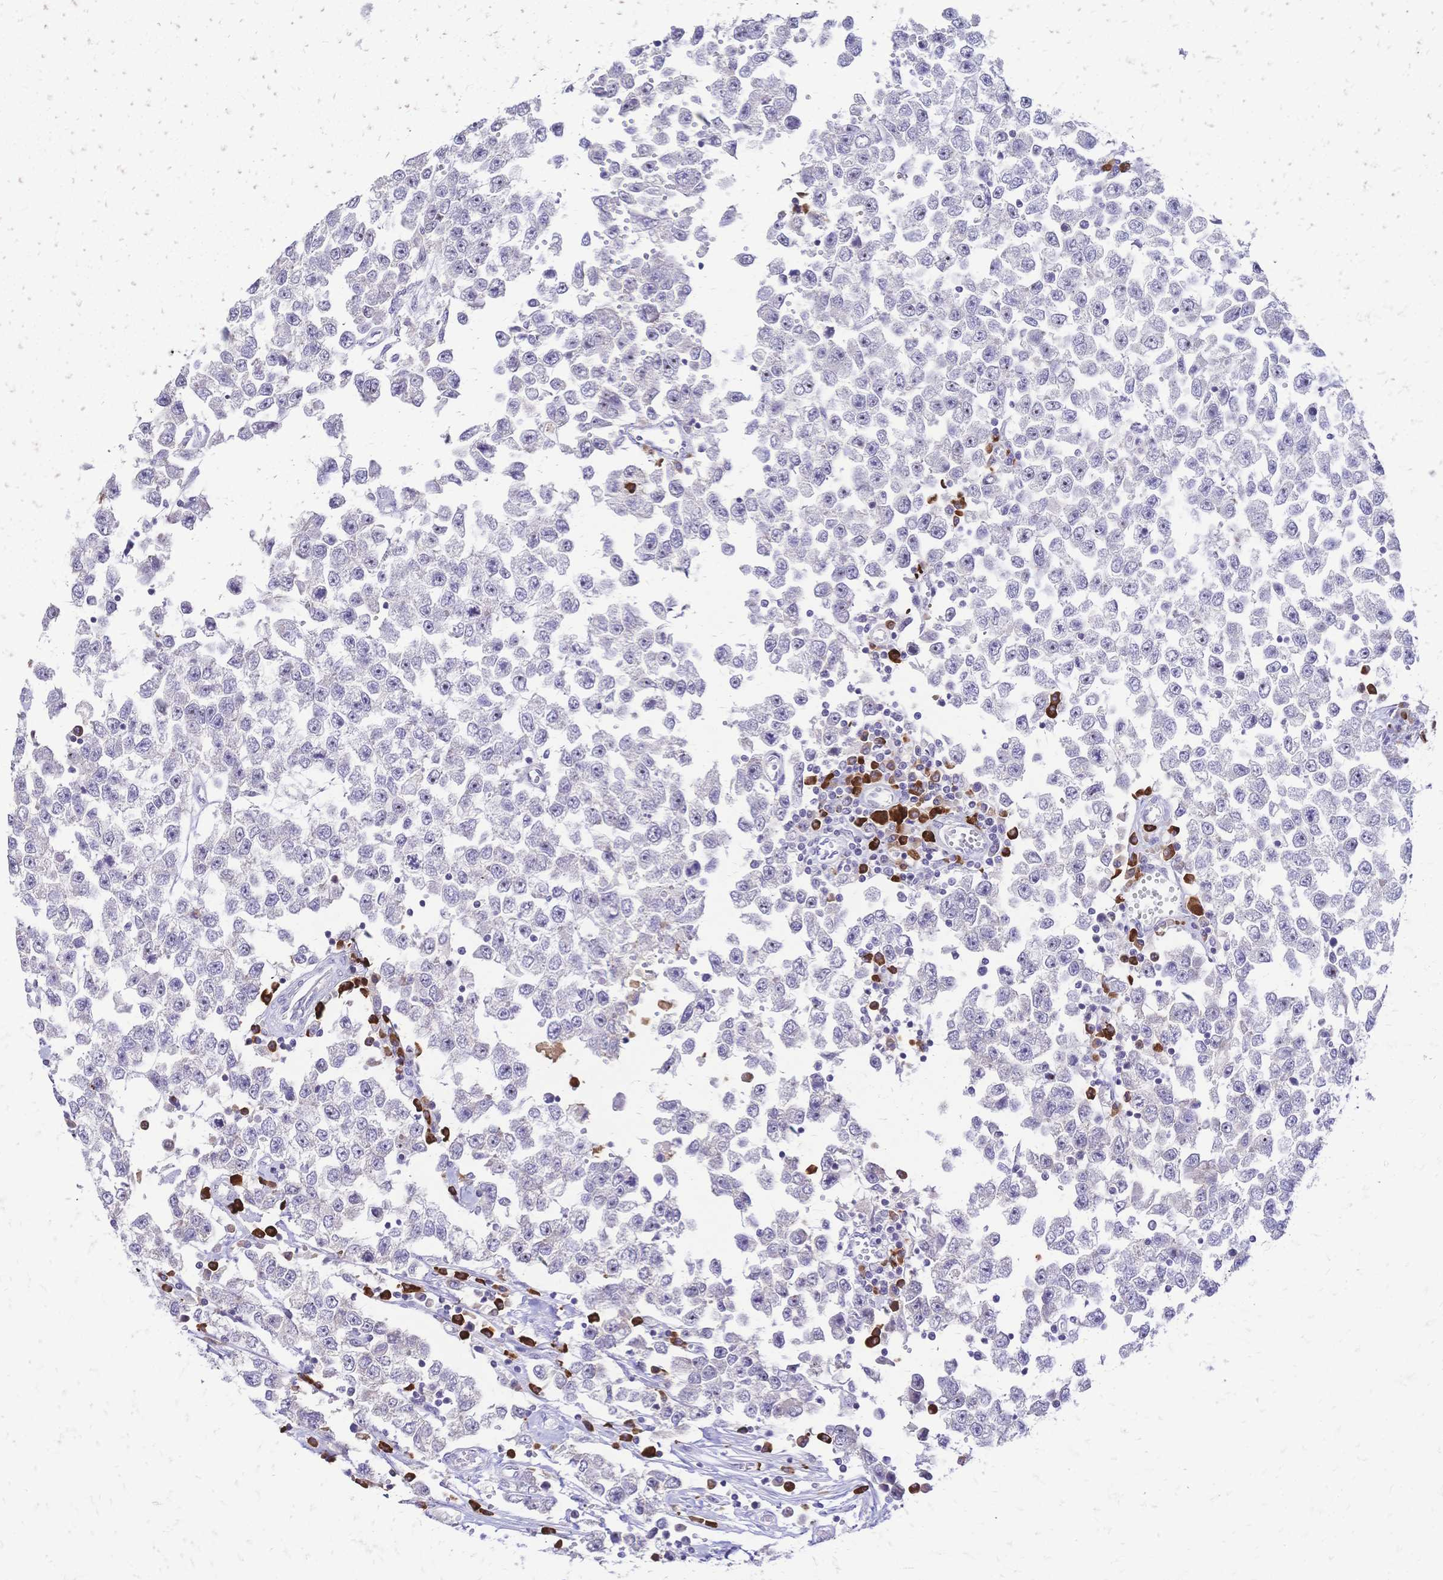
{"staining": {"intensity": "negative", "quantity": "none", "location": "none"}, "tissue": "testis cancer", "cell_type": "Tumor cells", "image_type": "cancer", "snomed": [{"axis": "morphology", "description": "Seminoma, NOS"}, {"axis": "topography", "description": "Testis"}], "caption": "Immunohistochemical staining of seminoma (testis) shows no significant positivity in tumor cells.", "gene": "IL2RA", "patient": {"sex": "male", "age": 34}}